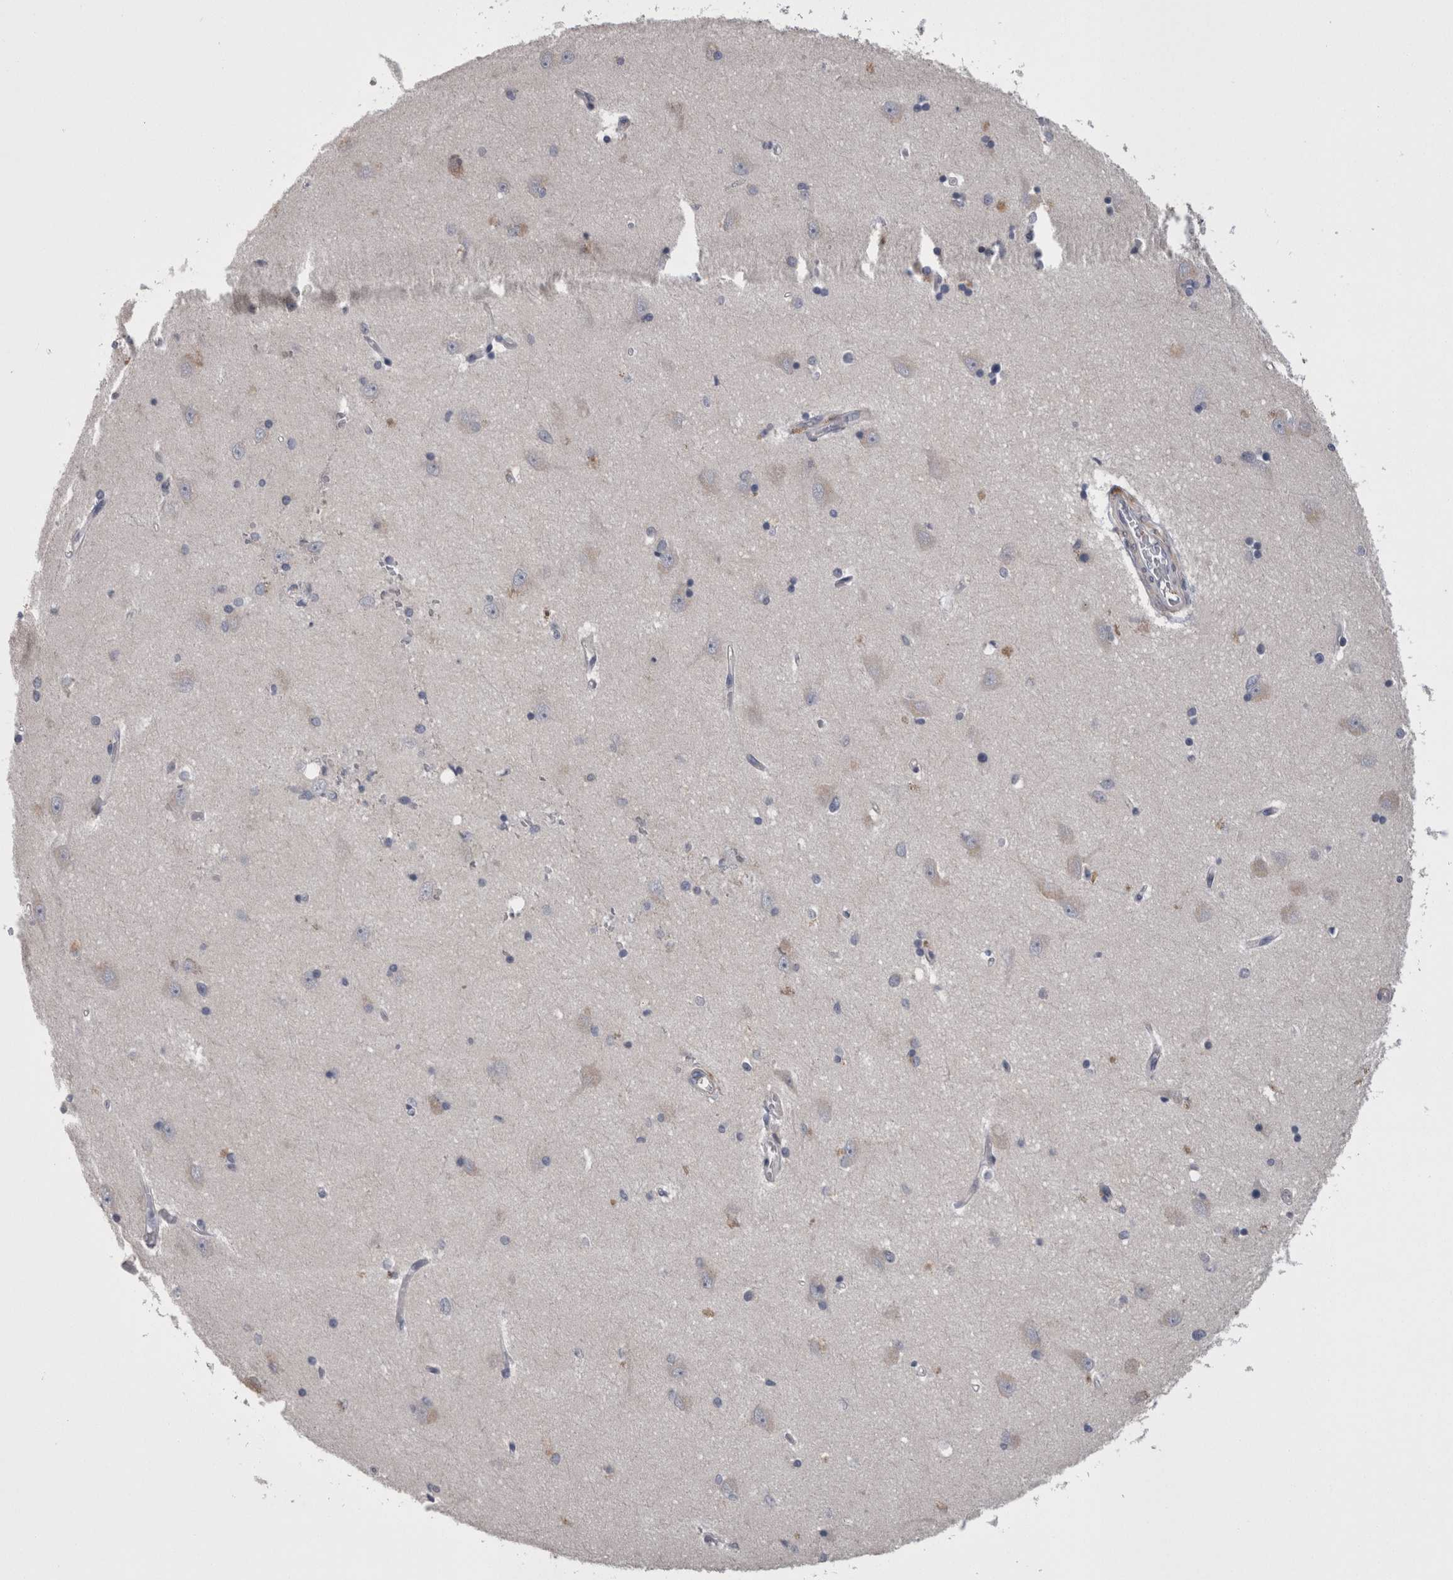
{"staining": {"intensity": "weak", "quantity": "<25%", "location": "cytoplasmic/membranous"}, "tissue": "hippocampus", "cell_type": "Glial cells", "image_type": "normal", "snomed": [{"axis": "morphology", "description": "Normal tissue, NOS"}, {"axis": "topography", "description": "Hippocampus"}], "caption": "Photomicrograph shows no significant protein staining in glial cells of unremarkable hippocampus.", "gene": "STC1", "patient": {"sex": "male", "age": 45}}